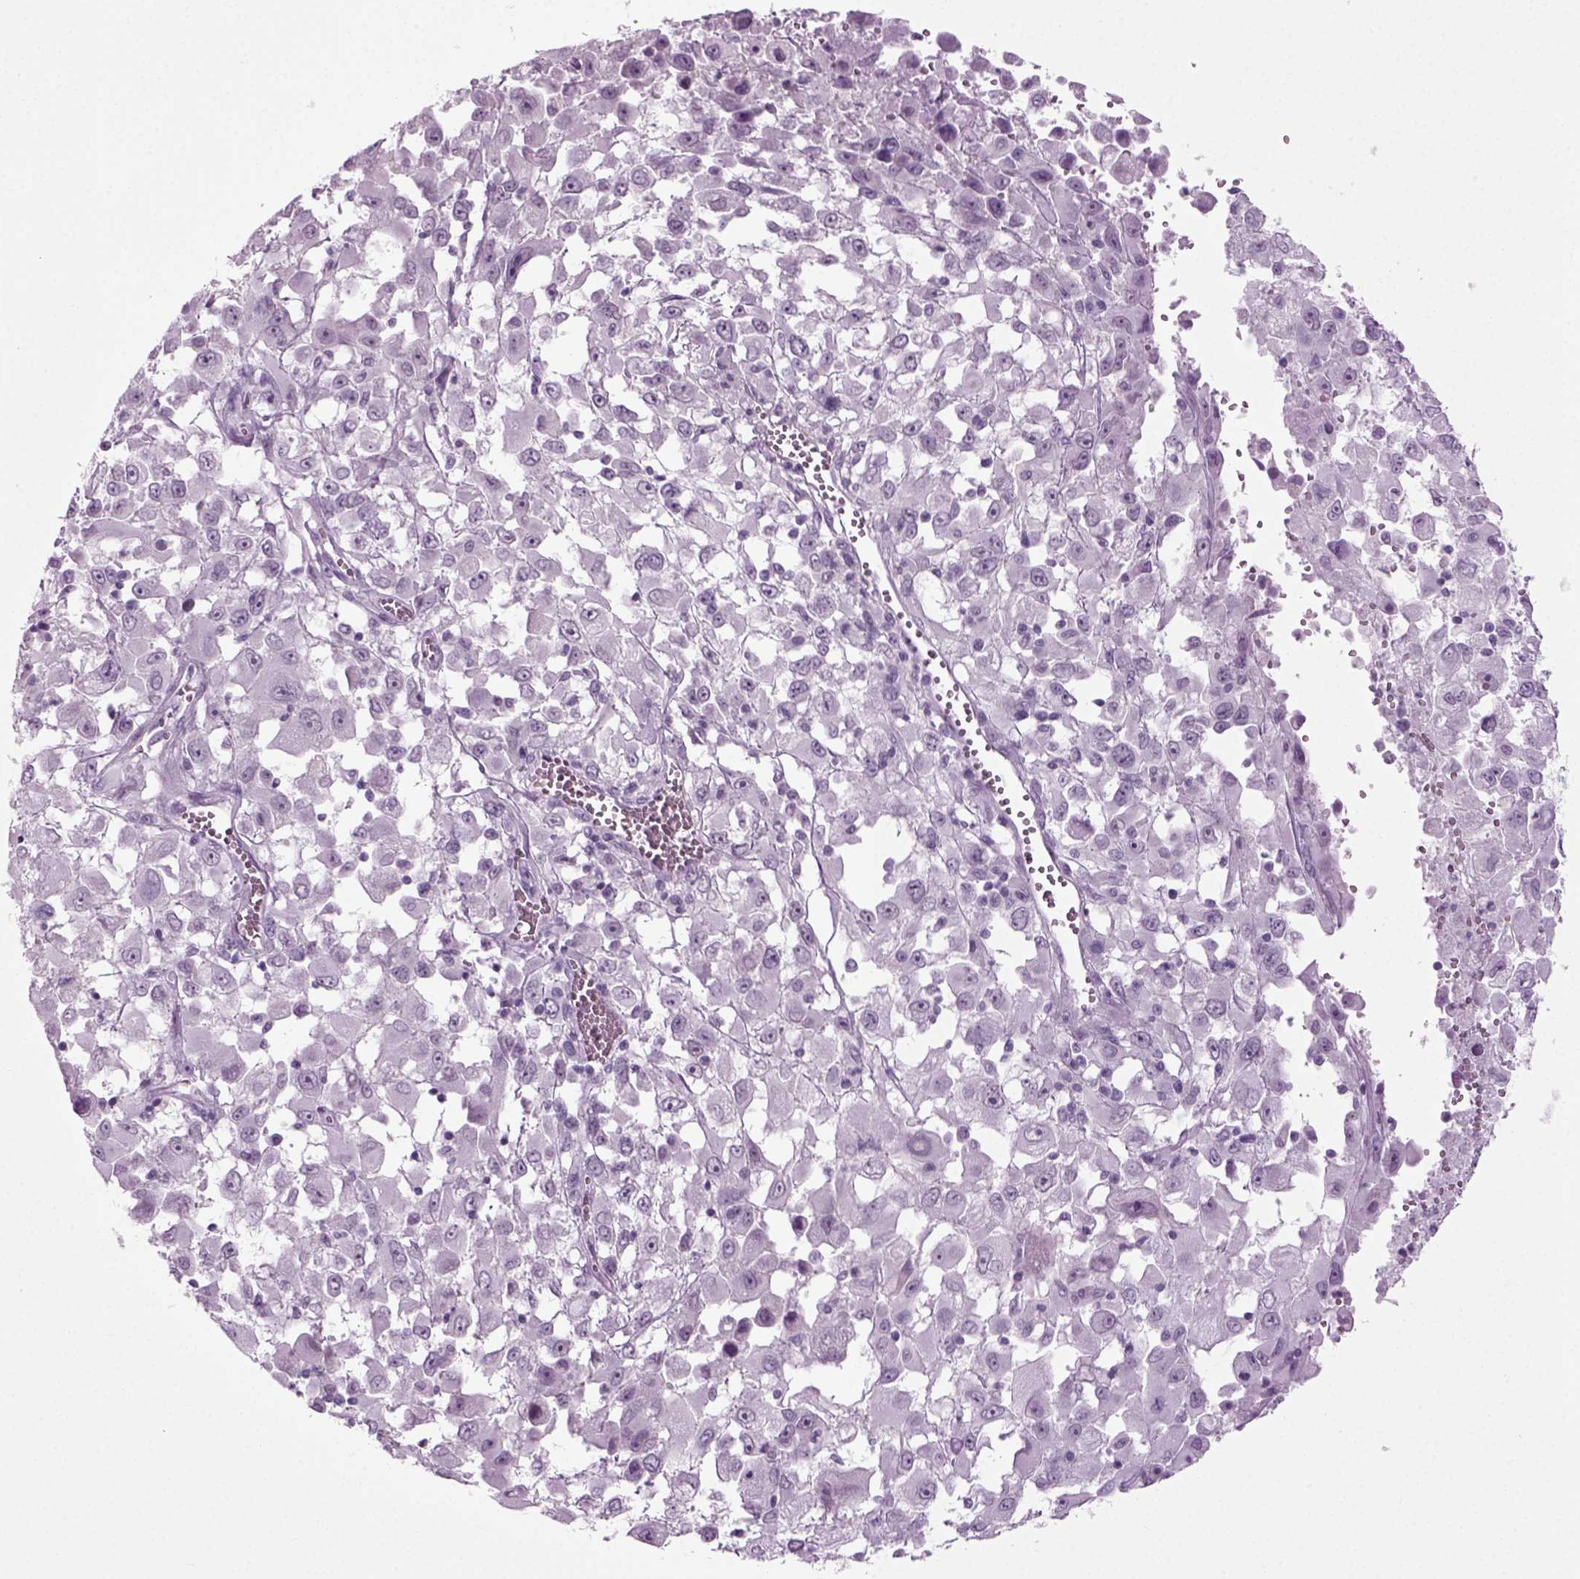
{"staining": {"intensity": "negative", "quantity": "none", "location": "none"}, "tissue": "melanoma", "cell_type": "Tumor cells", "image_type": "cancer", "snomed": [{"axis": "morphology", "description": "Malignant melanoma, Metastatic site"}, {"axis": "topography", "description": "Soft tissue"}], "caption": "Tumor cells show no significant protein expression in melanoma.", "gene": "ZC2HC1C", "patient": {"sex": "male", "age": 50}}